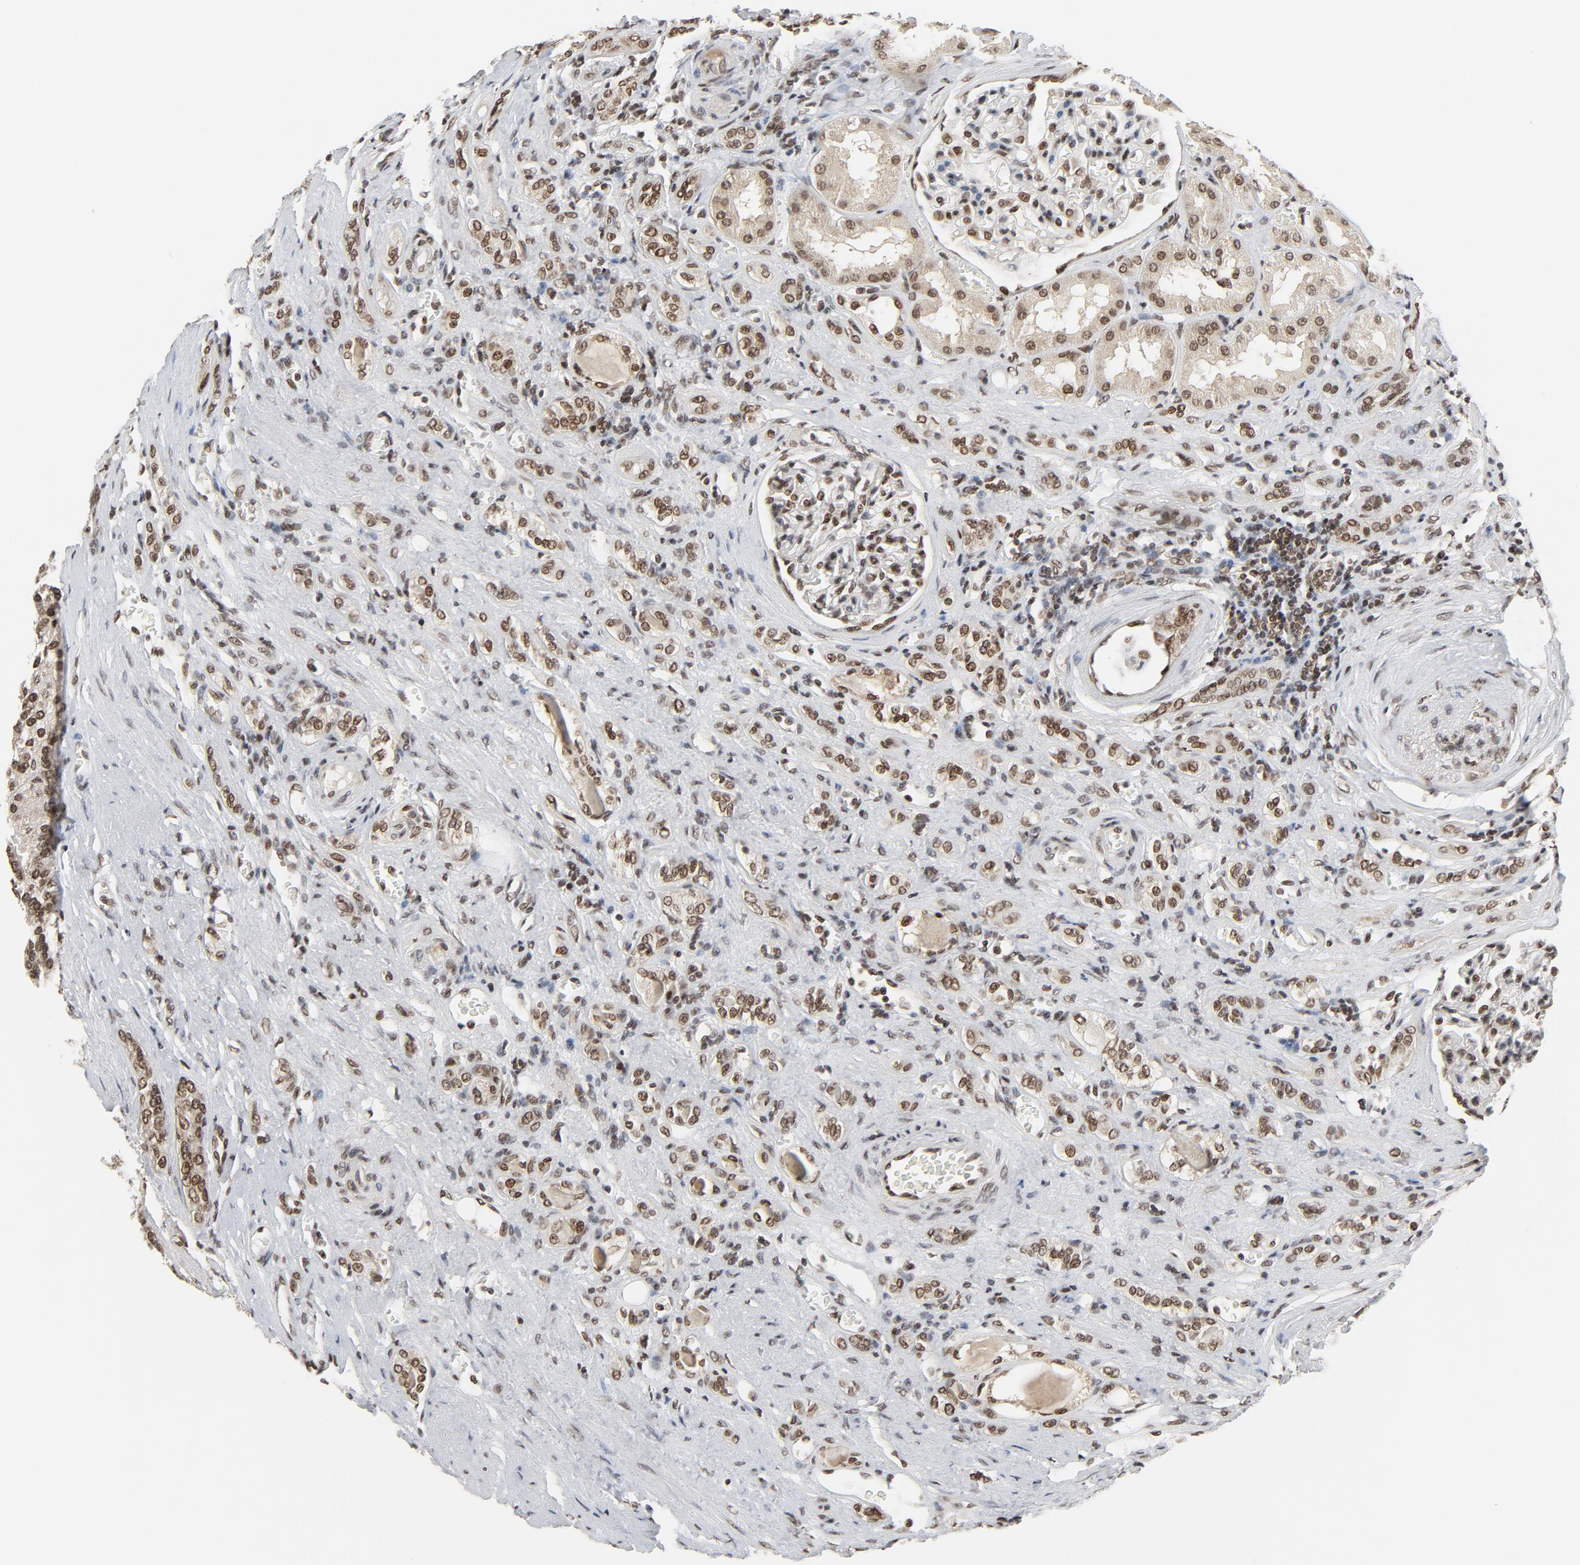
{"staining": {"intensity": "strong", "quantity": ">75%", "location": "nuclear"}, "tissue": "renal cancer", "cell_type": "Tumor cells", "image_type": "cancer", "snomed": [{"axis": "morphology", "description": "Adenocarcinoma, NOS"}, {"axis": "topography", "description": "Kidney"}], "caption": "Immunohistochemical staining of renal cancer (adenocarcinoma) demonstrates high levels of strong nuclear protein positivity in about >75% of tumor cells.", "gene": "ERCC1", "patient": {"sex": "male", "age": 46}}